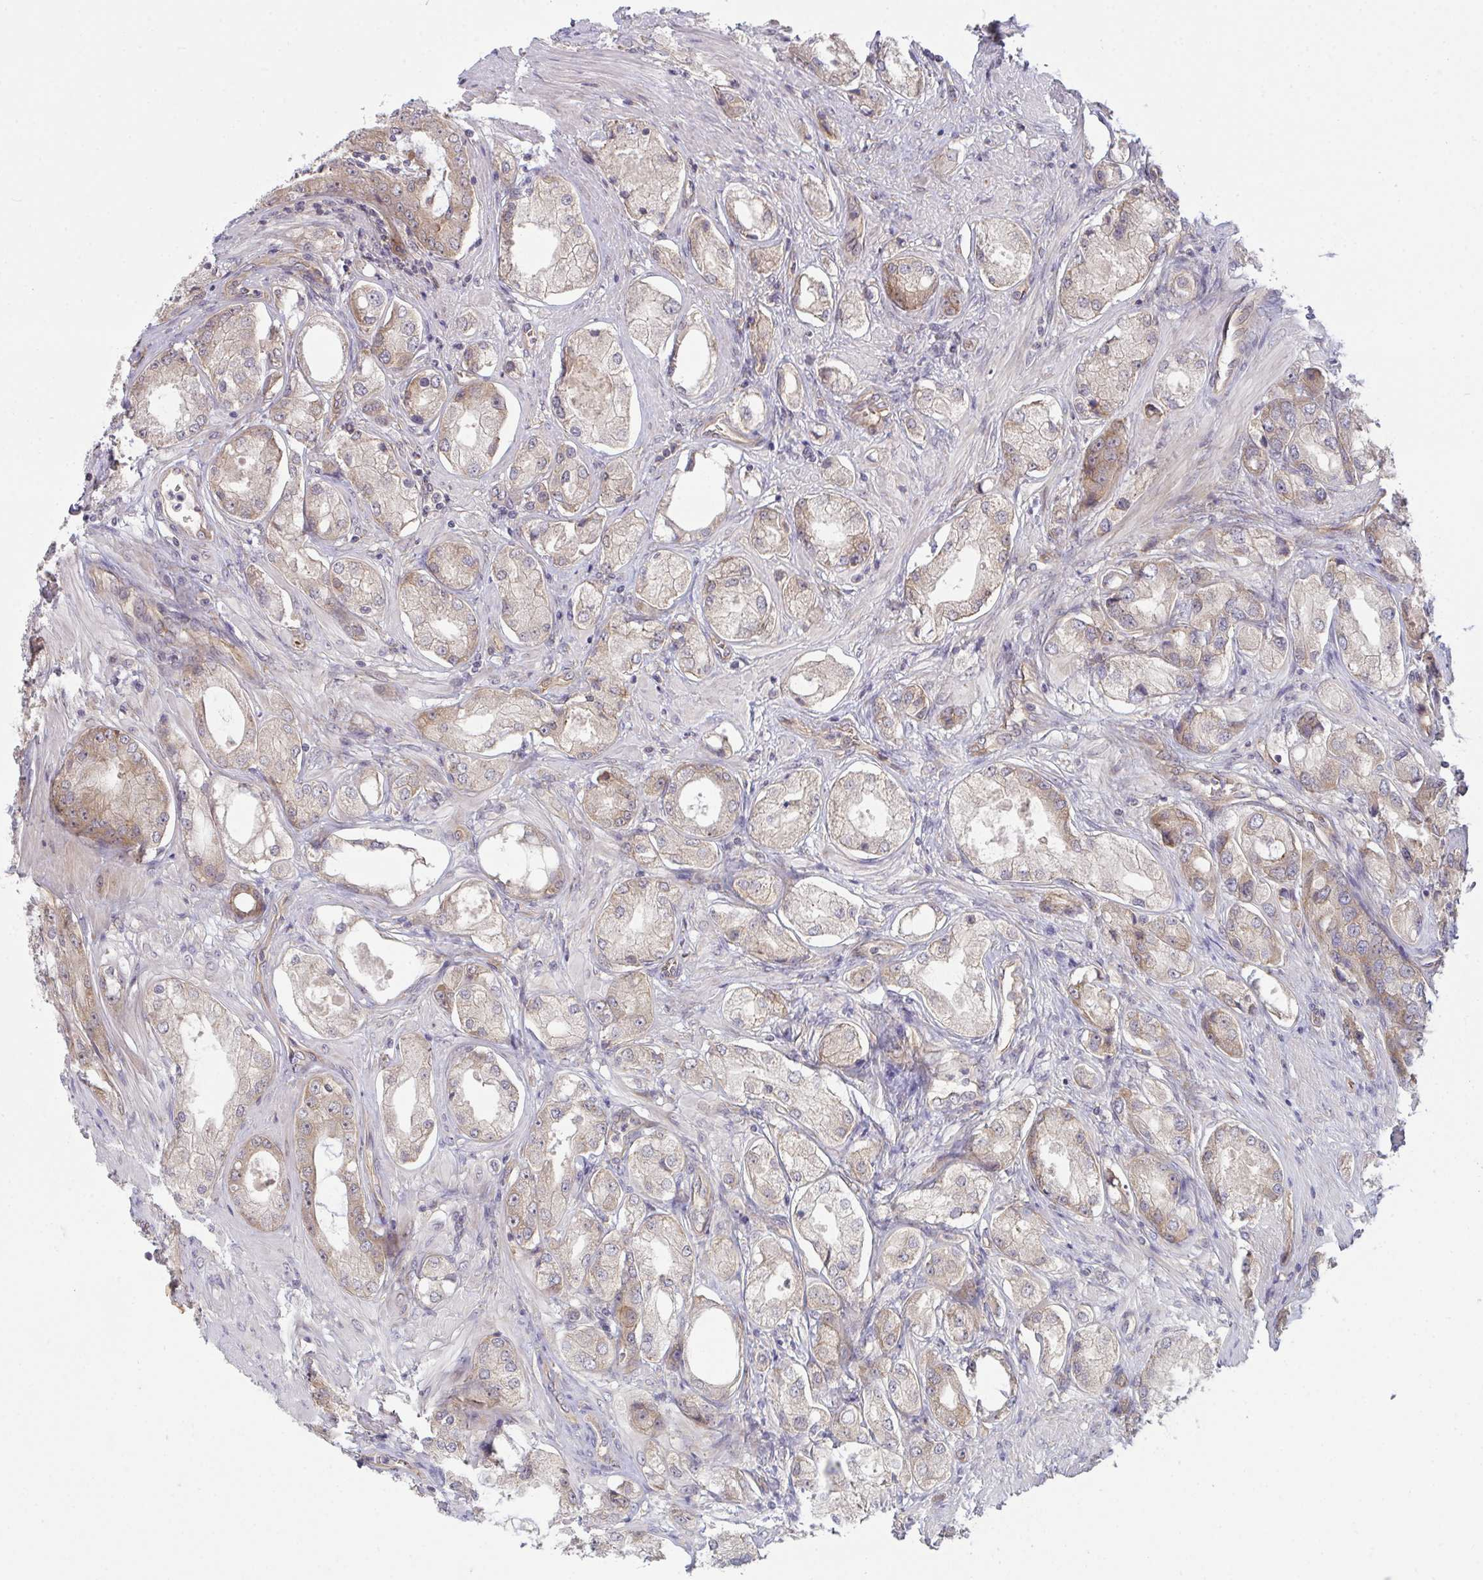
{"staining": {"intensity": "weak", "quantity": "25%-75%", "location": "cytoplasmic/membranous"}, "tissue": "prostate cancer", "cell_type": "Tumor cells", "image_type": "cancer", "snomed": [{"axis": "morphology", "description": "Adenocarcinoma, Low grade"}, {"axis": "topography", "description": "Prostate"}], "caption": "Immunohistochemistry image of human low-grade adenocarcinoma (prostate) stained for a protein (brown), which demonstrates low levels of weak cytoplasmic/membranous staining in approximately 25%-75% of tumor cells.", "gene": "CASP9", "patient": {"sex": "male", "age": 68}}